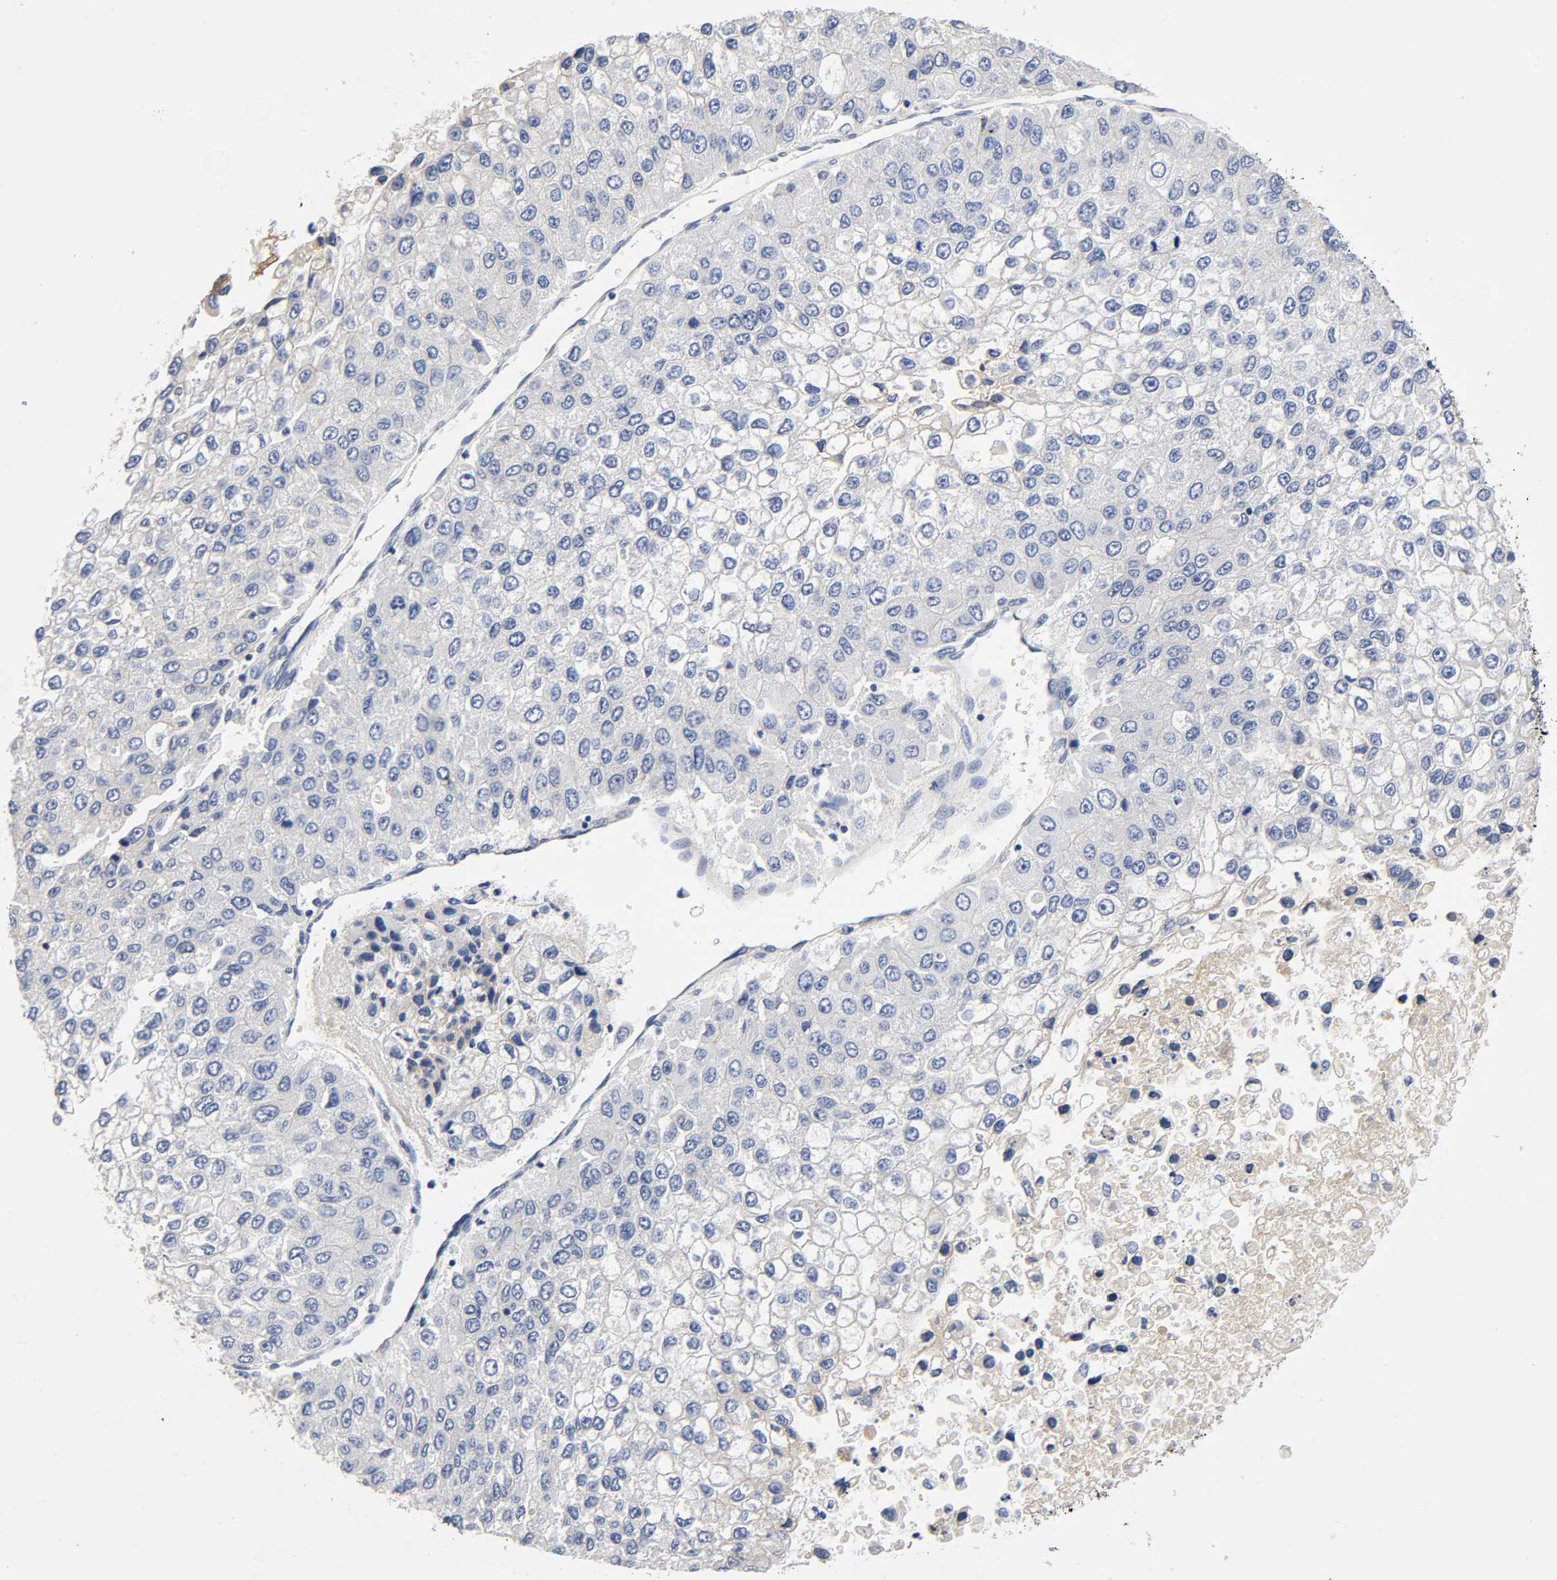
{"staining": {"intensity": "weak", "quantity": "<25%", "location": "cytoplasmic/membranous"}, "tissue": "liver cancer", "cell_type": "Tumor cells", "image_type": "cancer", "snomed": [{"axis": "morphology", "description": "Carcinoma, Hepatocellular, NOS"}, {"axis": "topography", "description": "Liver"}], "caption": "Liver hepatocellular carcinoma stained for a protein using IHC demonstrates no positivity tumor cells.", "gene": "PRKAB1", "patient": {"sex": "female", "age": 66}}